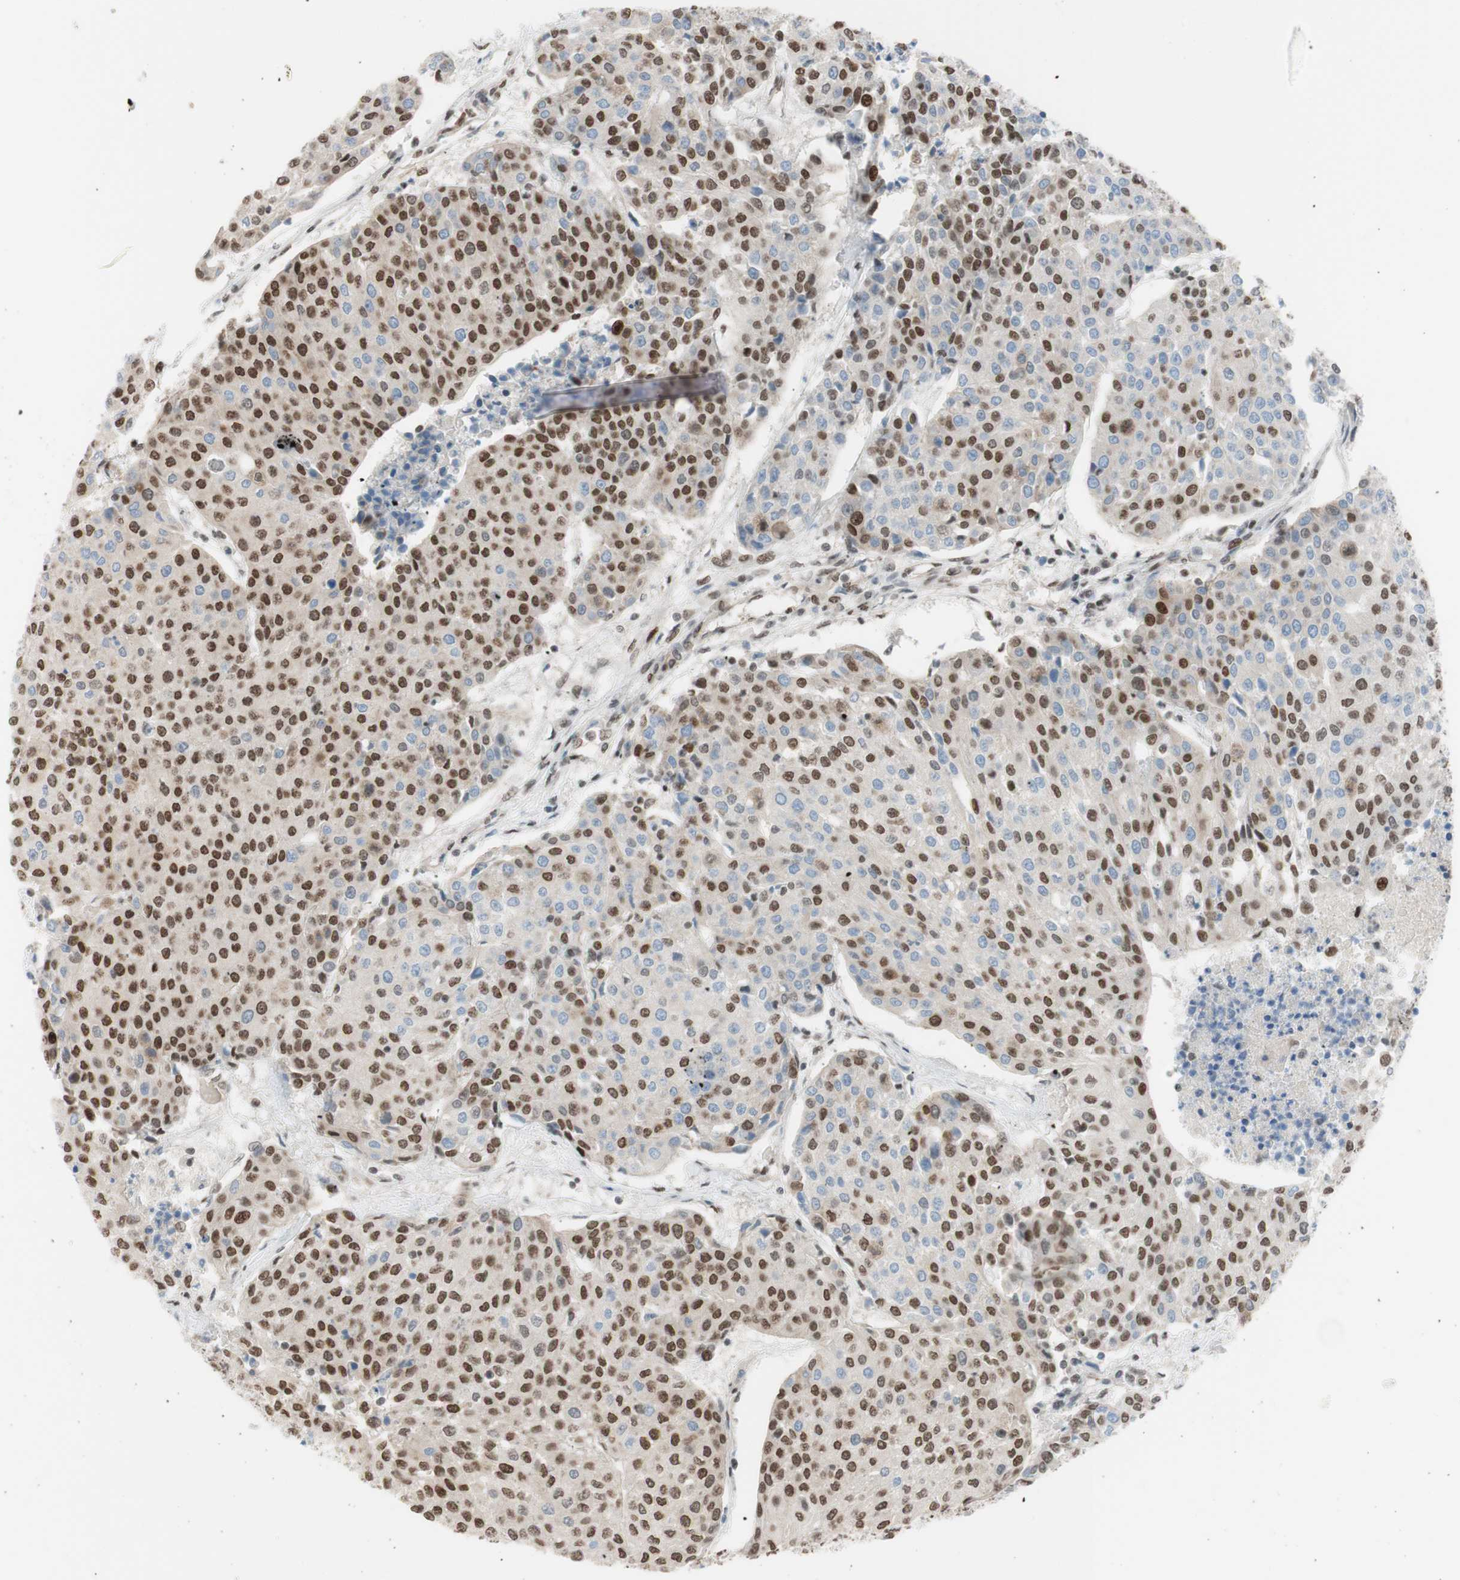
{"staining": {"intensity": "moderate", "quantity": "25%-75%", "location": "nuclear"}, "tissue": "urothelial cancer", "cell_type": "Tumor cells", "image_type": "cancer", "snomed": [{"axis": "morphology", "description": "Urothelial carcinoma, High grade"}, {"axis": "topography", "description": "Urinary bladder"}], "caption": "Immunohistochemical staining of high-grade urothelial carcinoma exhibits moderate nuclear protein expression in approximately 25%-75% of tumor cells.", "gene": "SUFU", "patient": {"sex": "female", "age": 85}}